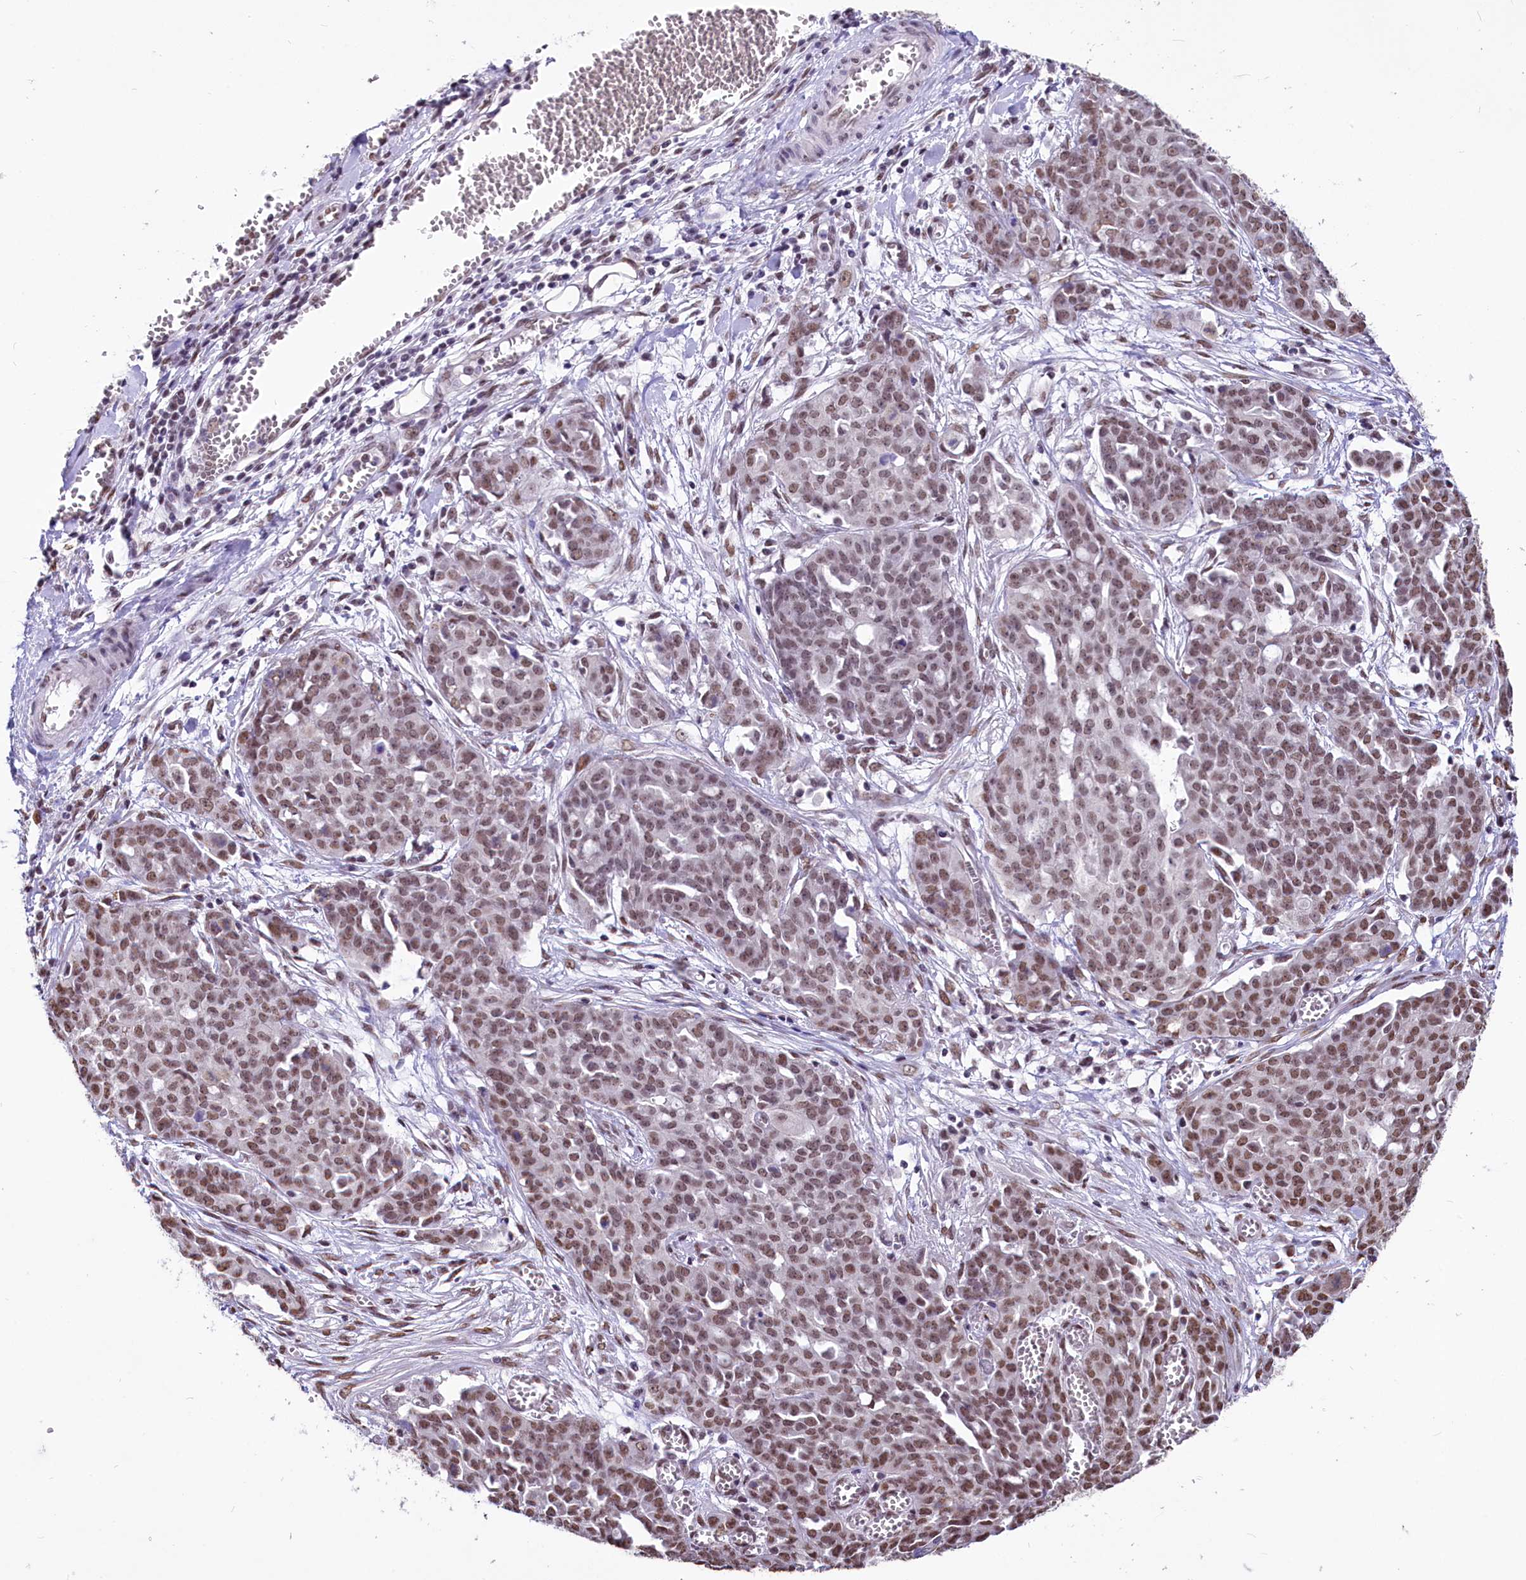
{"staining": {"intensity": "moderate", "quantity": ">75%", "location": "nuclear"}, "tissue": "ovarian cancer", "cell_type": "Tumor cells", "image_type": "cancer", "snomed": [{"axis": "morphology", "description": "Cystadenocarcinoma, serous, NOS"}, {"axis": "topography", "description": "Soft tissue"}, {"axis": "topography", "description": "Ovary"}], "caption": "Moderate nuclear protein staining is present in approximately >75% of tumor cells in ovarian cancer (serous cystadenocarcinoma). The staining was performed using DAB to visualize the protein expression in brown, while the nuclei were stained in blue with hematoxylin (Magnification: 20x).", "gene": "PARPBP", "patient": {"sex": "female", "age": 57}}